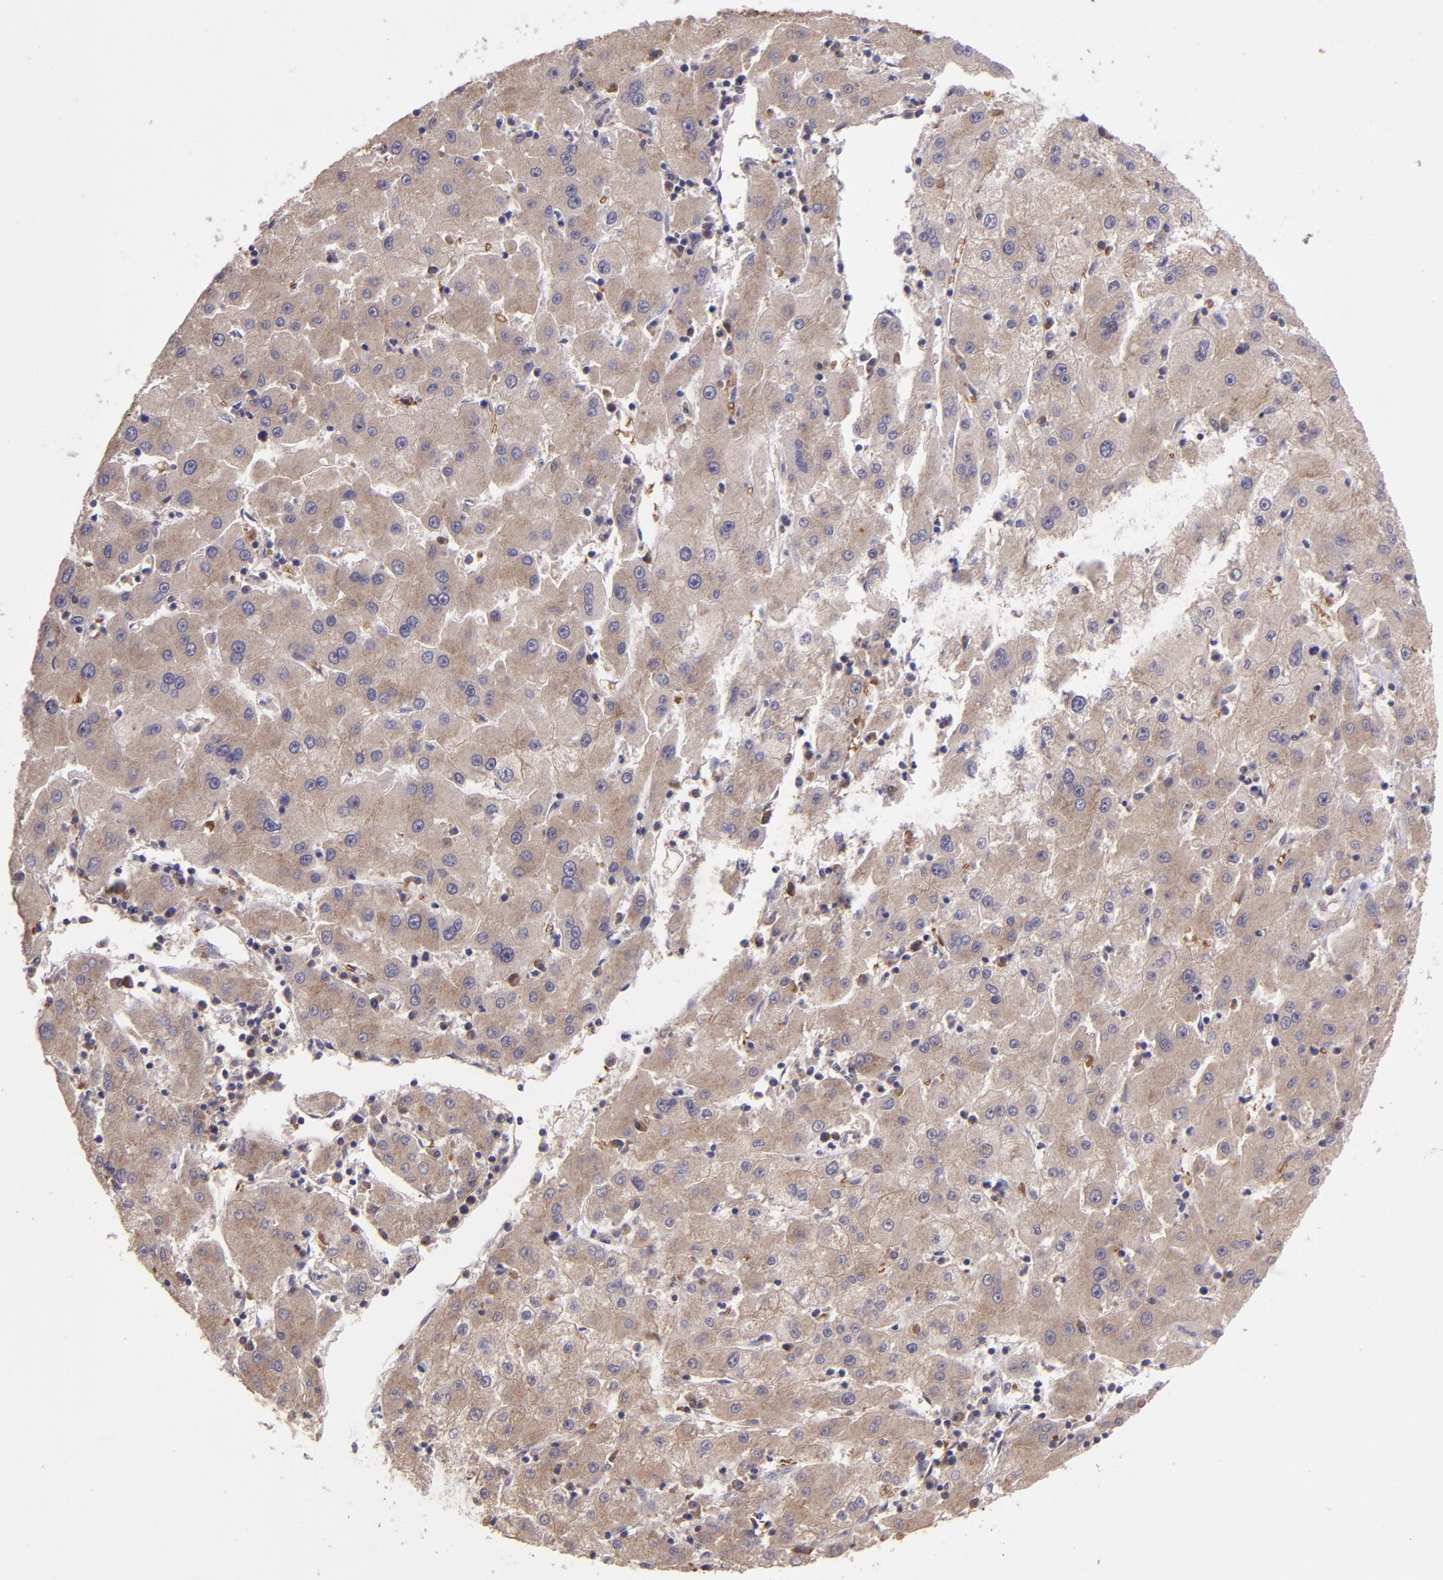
{"staining": {"intensity": "moderate", "quantity": ">75%", "location": "cytoplasmic/membranous"}, "tissue": "liver cancer", "cell_type": "Tumor cells", "image_type": "cancer", "snomed": [{"axis": "morphology", "description": "Carcinoma, Hepatocellular, NOS"}, {"axis": "topography", "description": "Liver"}], "caption": "Human liver hepatocellular carcinoma stained for a protein (brown) reveals moderate cytoplasmic/membranous positive expression in approximately >75% of tumor cells.", "gene": "USP51", "patient": {"sex": "male", "age": 72}}